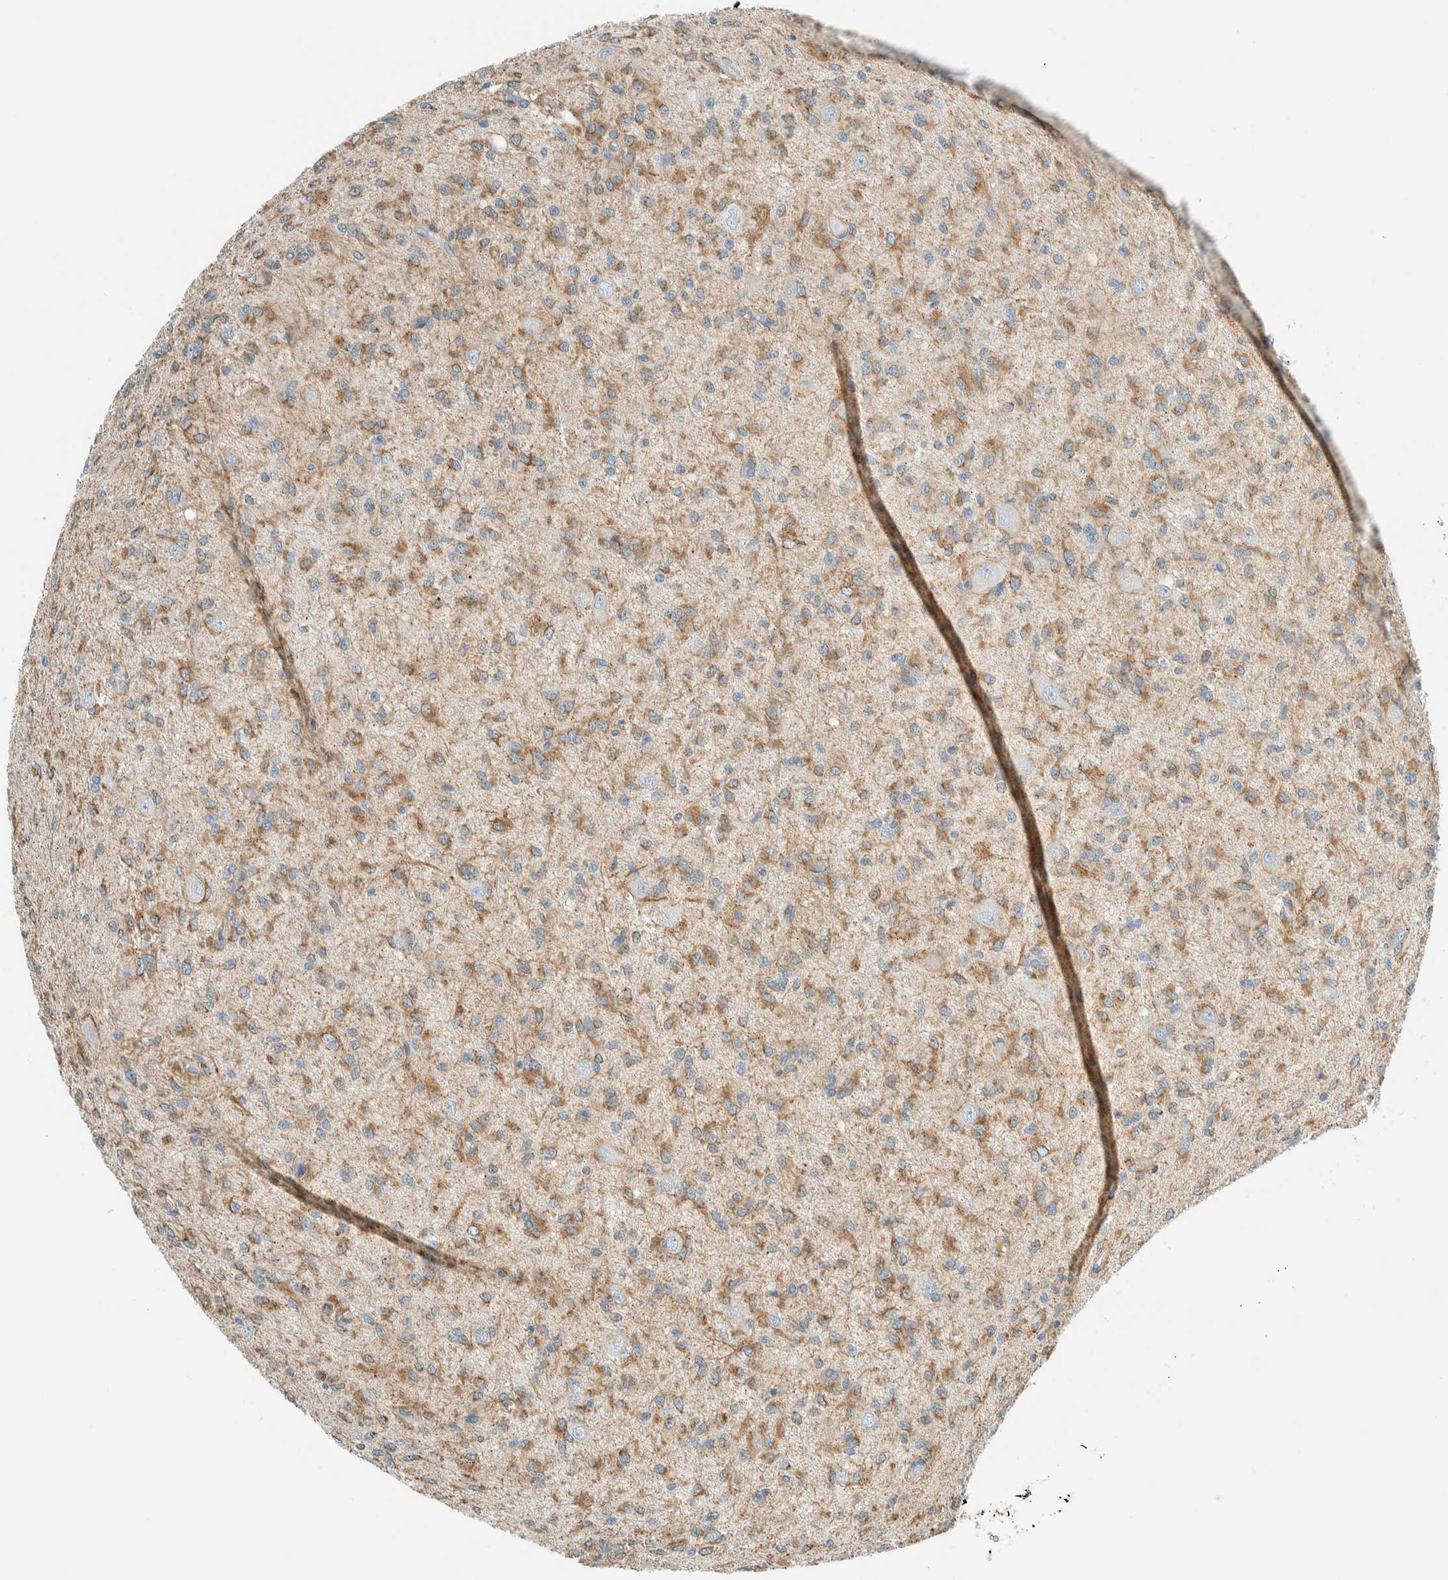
{"staining": {"intensity": "moderate", "quantity": ">75%", "location": "cytoplasmic/membranous"}, "tissue": "glioma", "cell_type": "Tumor cells", "image_type": "cancer", "snomed": [{"axis": "morphology", "description": "Glioma, malignant, High grade"}, {"axis": "topography", "description": "Brain"}], "caption": "Human high-grade glioma (malignant) stained with a brown dye reveals moderate cytoplasmic/membranous positive staining in about >75% of tumor cells.", "gene": "ALDH7A1", "patient": {"sex": "female", "age": 59}}